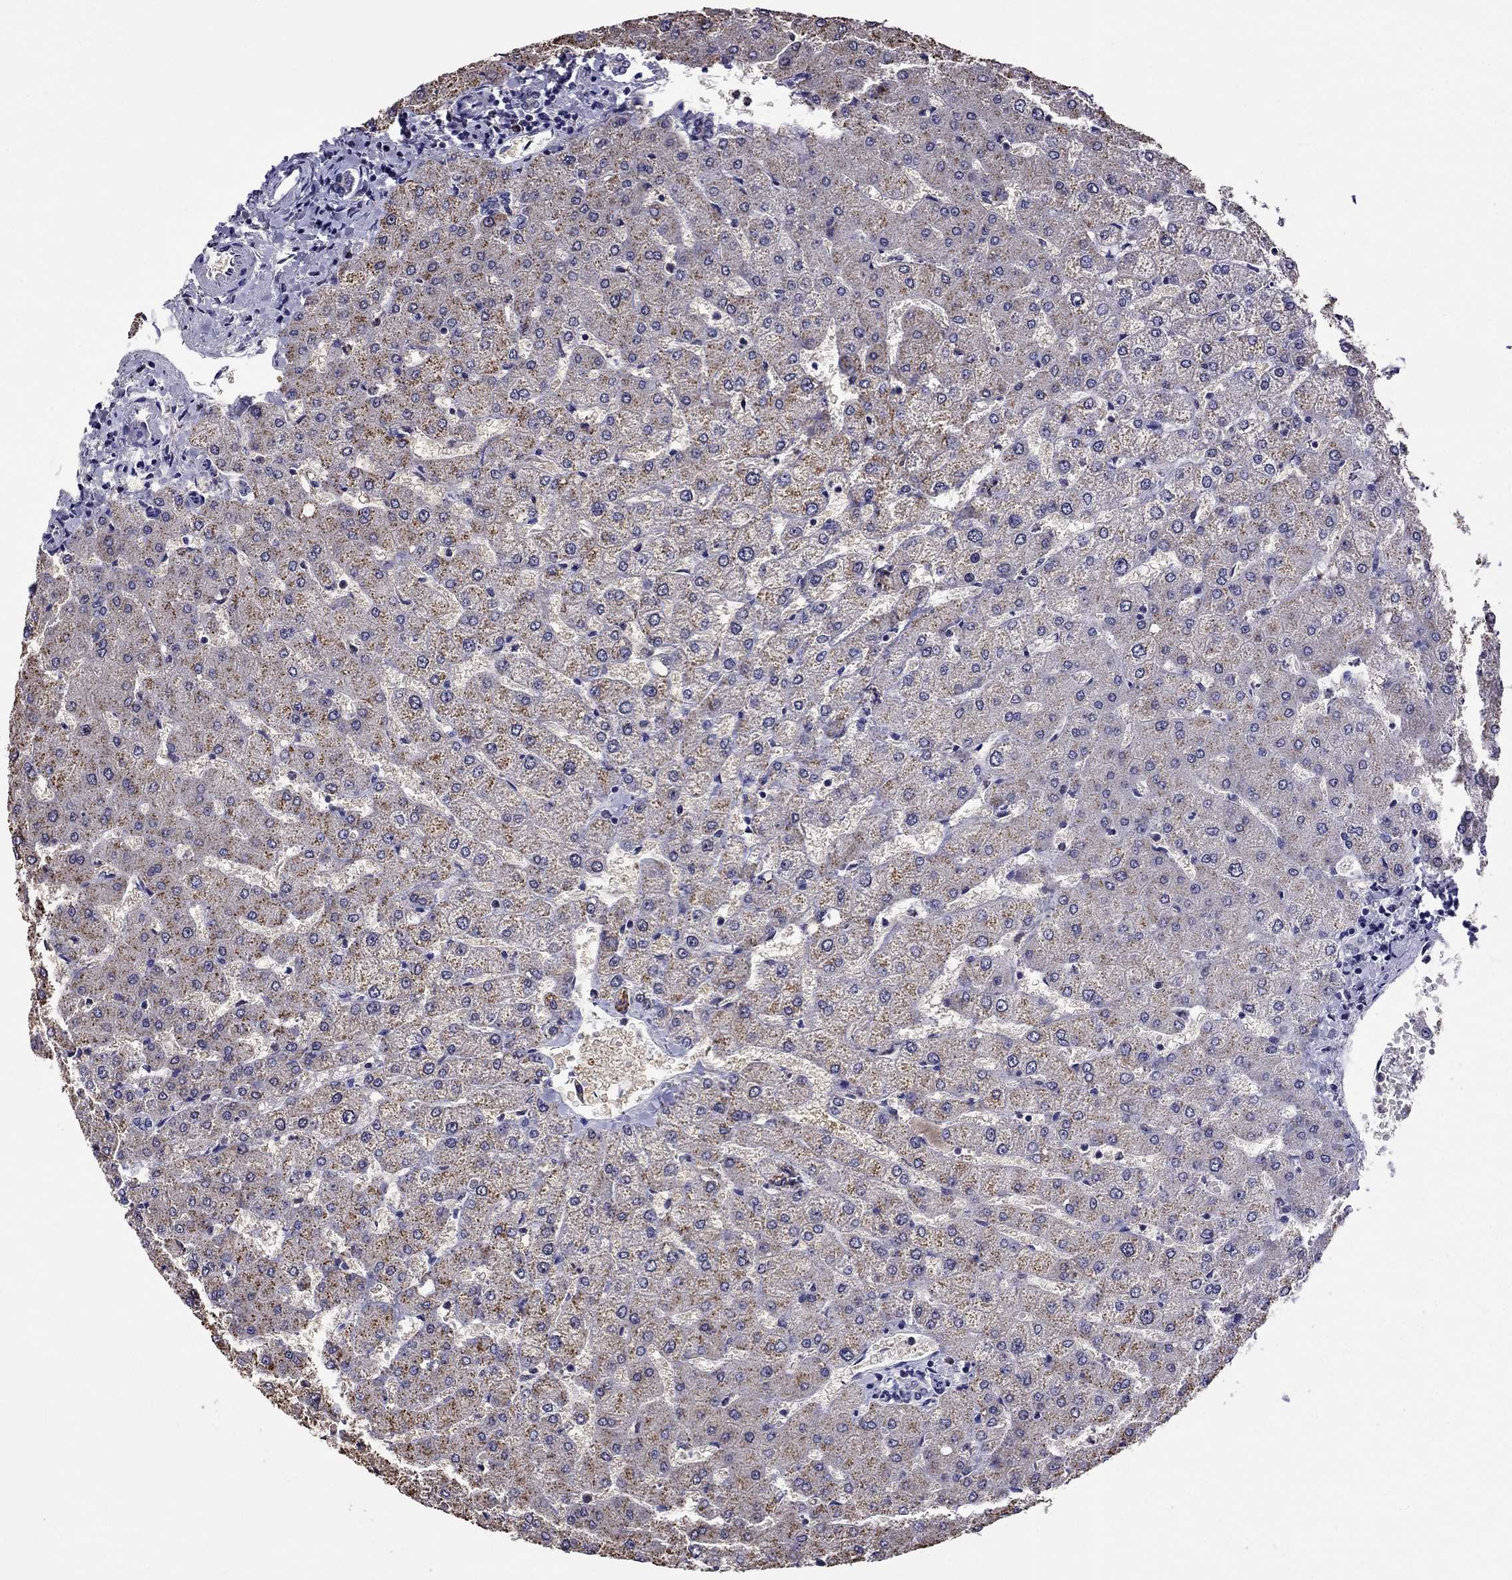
{"staining": {"intensity": "negative", "quantity": "none", "location": "none"}, "tissue": "liver", "cell_type": "Cholangiocytes", "image_type": "normal", "snomed": [{"axis": "morphology", "description": "Normal tissue, NOS"}, {"axis": "topography", "description": "Liver"}], "caption": "Immunohistochemical staining of unremarkable liver shows no significant staining in cholangiocytes. (DAB immunohistochemistry visualized using brightfield microscopy, high magnification).", "gene": "SCG2", "patient": {"sex": "female", "age": 54}}